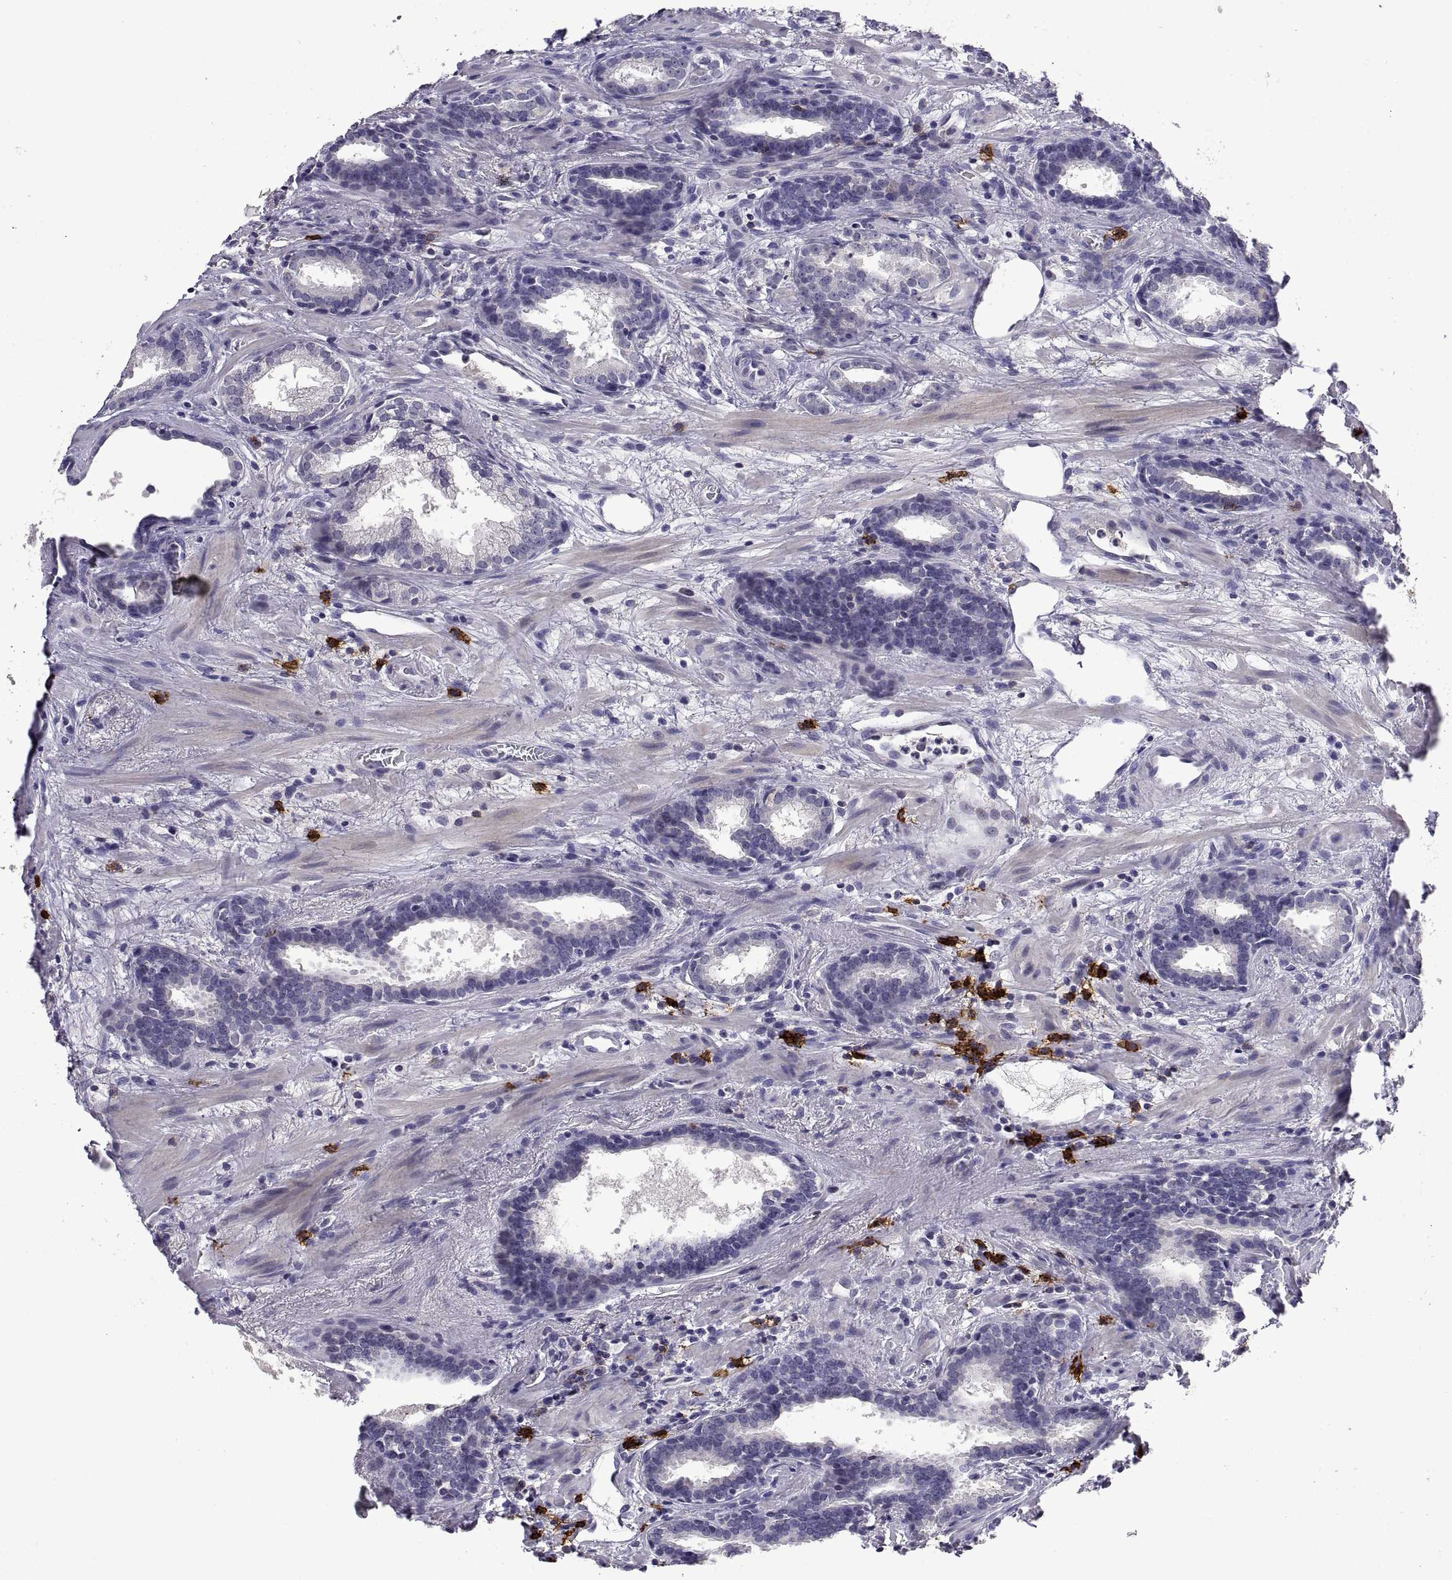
{"staining": {"intensity": "negative", "quantity": "none", "location": "none"}, "tissue": "prostate cancer", "cell_type": "Tumor cells", "image_type": "cancer", "snomed": [{"axis": "morphology", "description": "Adenocarcinoma, NOS"}, {"axis": "topography", "description": "Prostate"}], "caption": "There is no significant staining in tumor cells of adenocarcinoma (prostate).", "gene": "MS4A1", "patient": {"sex": "male", "age": 66}}